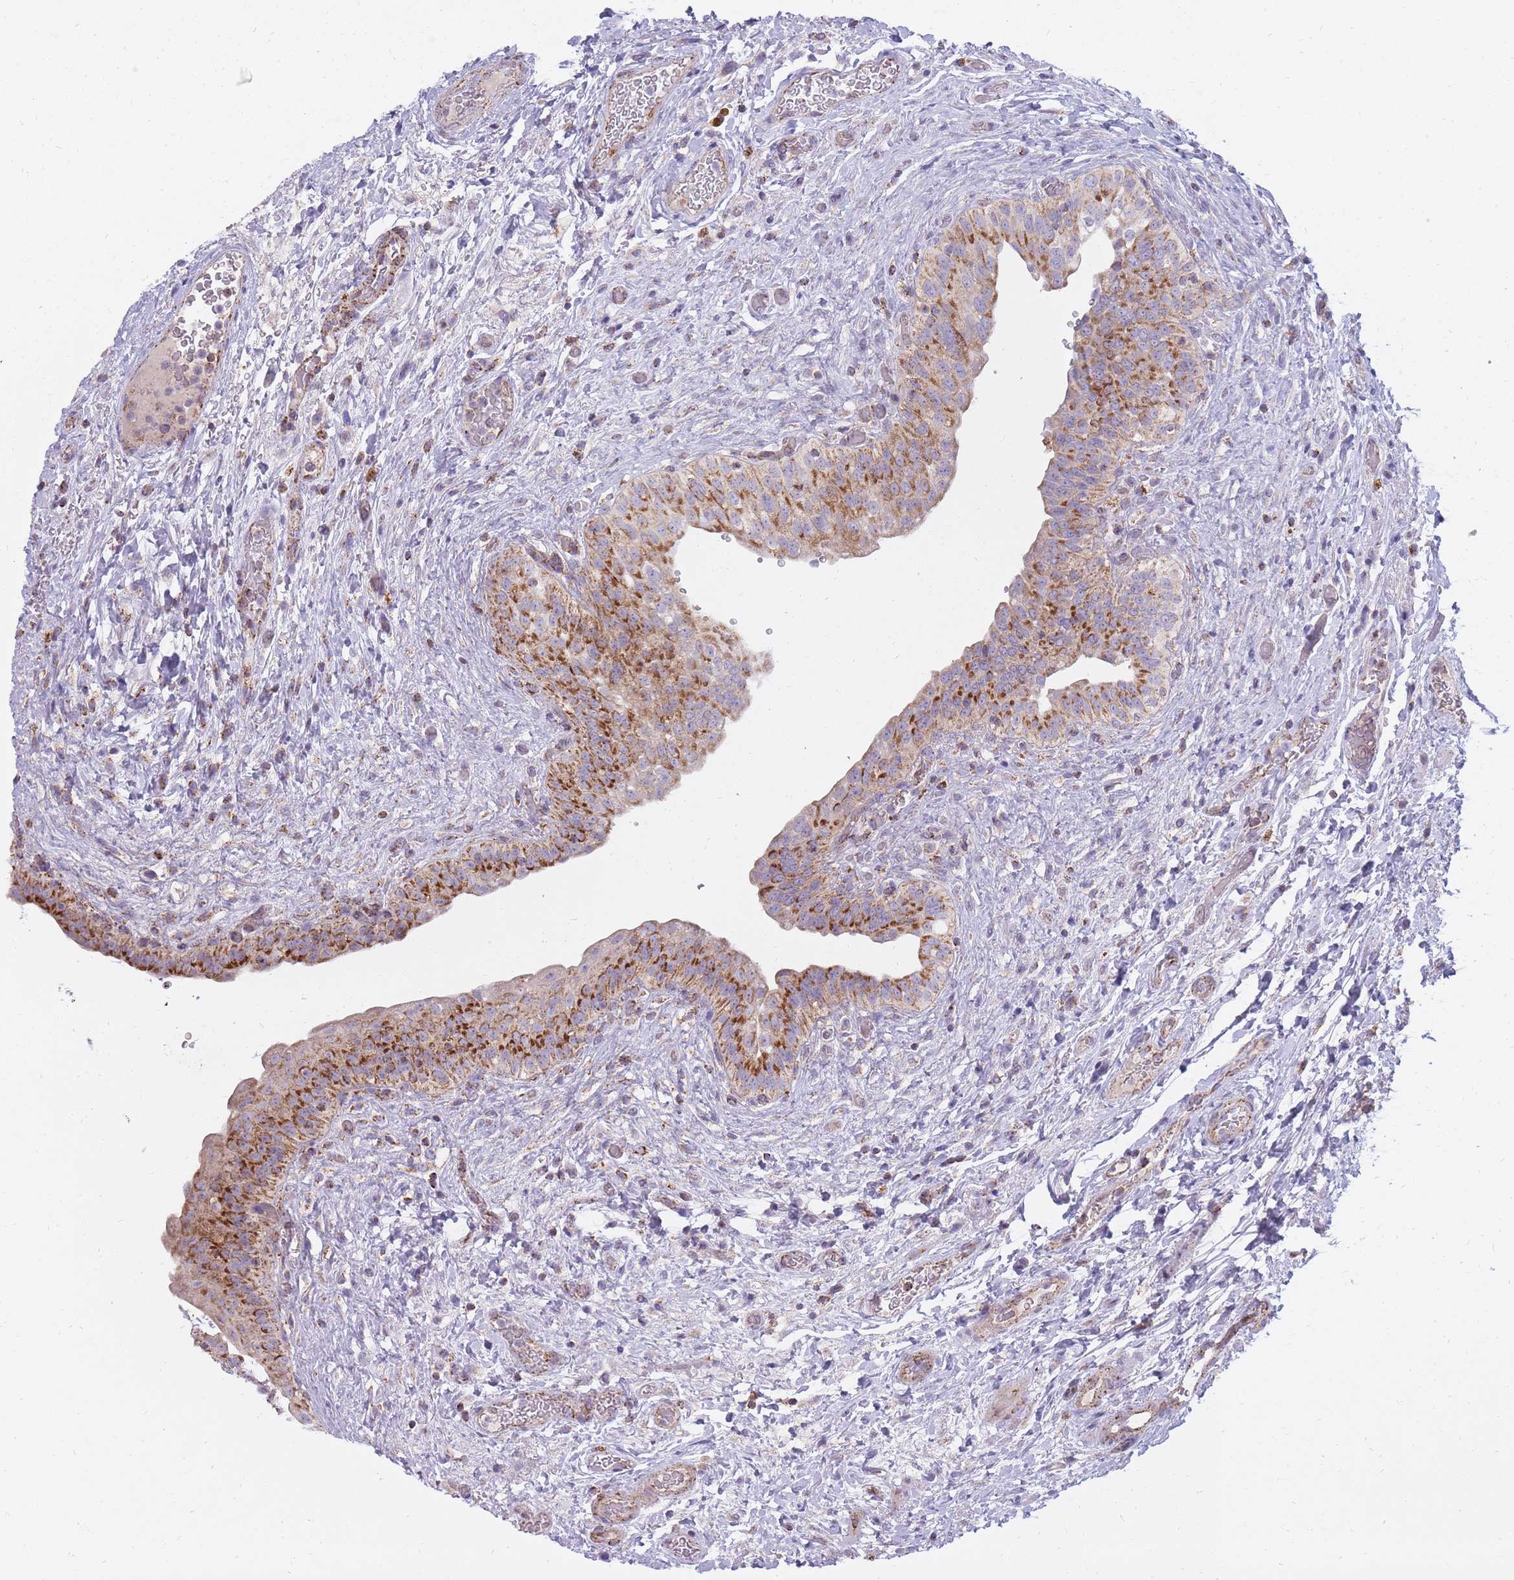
{"staining": {"intensity": "moderate", "quantity": ">75%", "location": "cytoplasmic/membranous"}, "tissue": "urinary bladder", "cell_type": "Urothelial cells", "image_type": "normal", "snomed": [{"axis": "morphology", "description": "Normal tissue, NOS"}, {"axis": "topography", "description": "Urinary bladder"}], "caption": "The micrograph exhibits immunohistochemical staining of normal urinary bladder. There is moderate cytoplasmic/membranous positivity is appreciated in approximately >75% of urothelial cells. Nuclei are stained in blue.", "gene": "ALKBH4", "patient": {"sex": "male", "age": 69}}